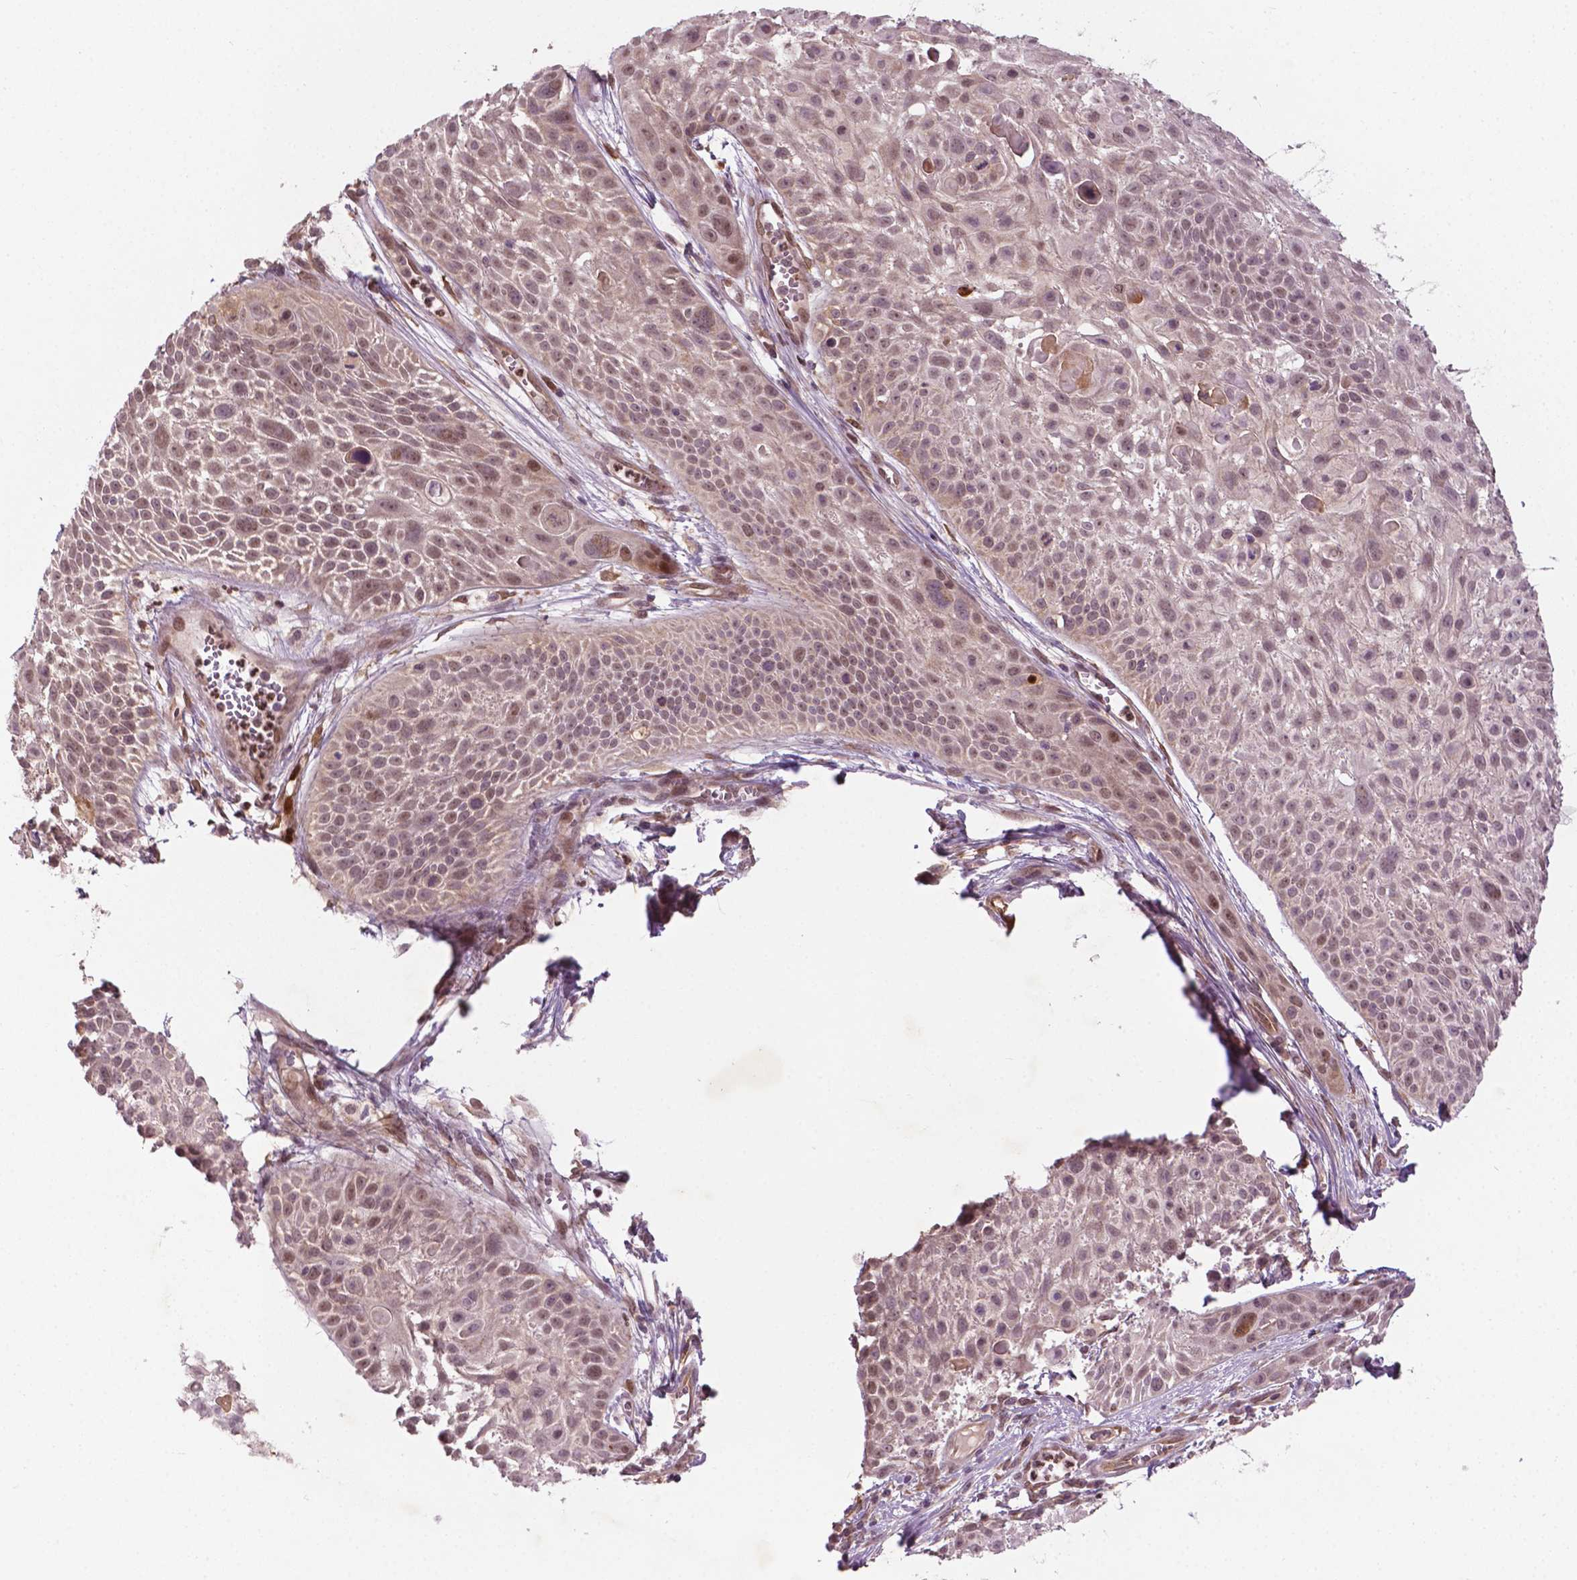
{"staining": {"intensity": "moderate", "quantity": ">75%", "location": "nuclear"}, "tissue": "skin cancer", "cell_type": "Tumor cells", "image_type": "cancer", "snomed": [{"axis": "morphology", "description": "Squamous cell carcinoma, NOS"}, {"axis": "topography", "description": "Skin"}, {"axis": "topography", "description": "Anal"}], "caption": "Immunohistochemical staining of human skin cancer (squamous cell carcinoma) demonstrates medium levels of moderate nuclear expression in approximately >75% of tumor cells. The protein of interest is stained brown, and the nuclei are stained in blue (DAB (3,3'-diaminobenzidine) IHC with brightfield microscopy, high magnification).", "gene": "NFAT5", "patient": {"sex": "female", "age": 75}}